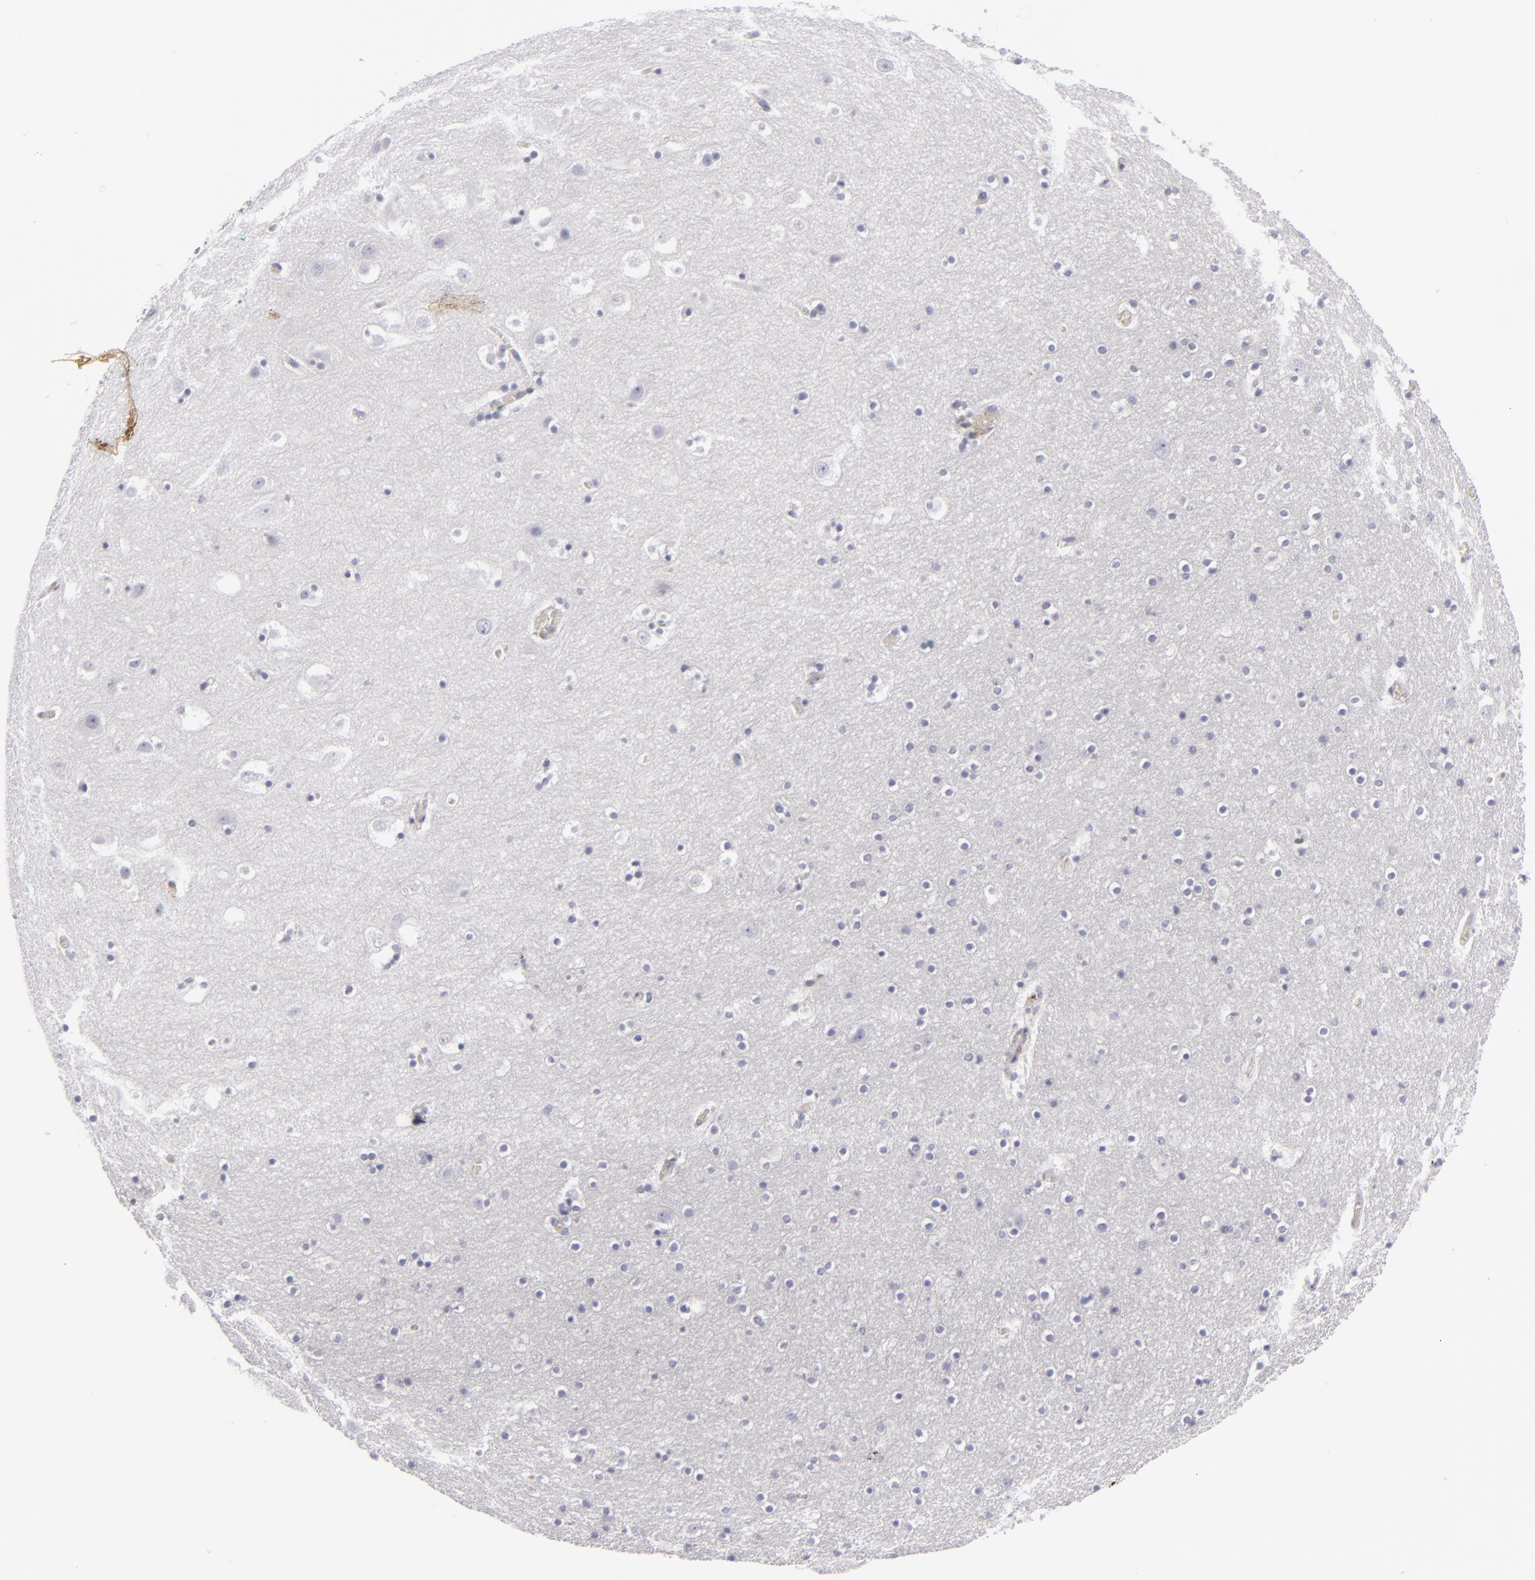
{"staining": {"intensity": "negative", "quantity": "none", "location": "none"}, "tissue": "hippocampus", "cell_type": "Glial cells", "image_type": "normal", "snomed": [{"axis": "morphology", "description": "Normal tissue, NOS"}, {"axis": "topography", "description": "Hippocampus"}], "caption": "Hippocampus was stained to show a protein in brown. There is no significant expression in glial cells. (Immunohistochemistry, brightfield microscopy, high magnification).", "gene": "JUP", "patient": {"sex": "male", "age": 45}}